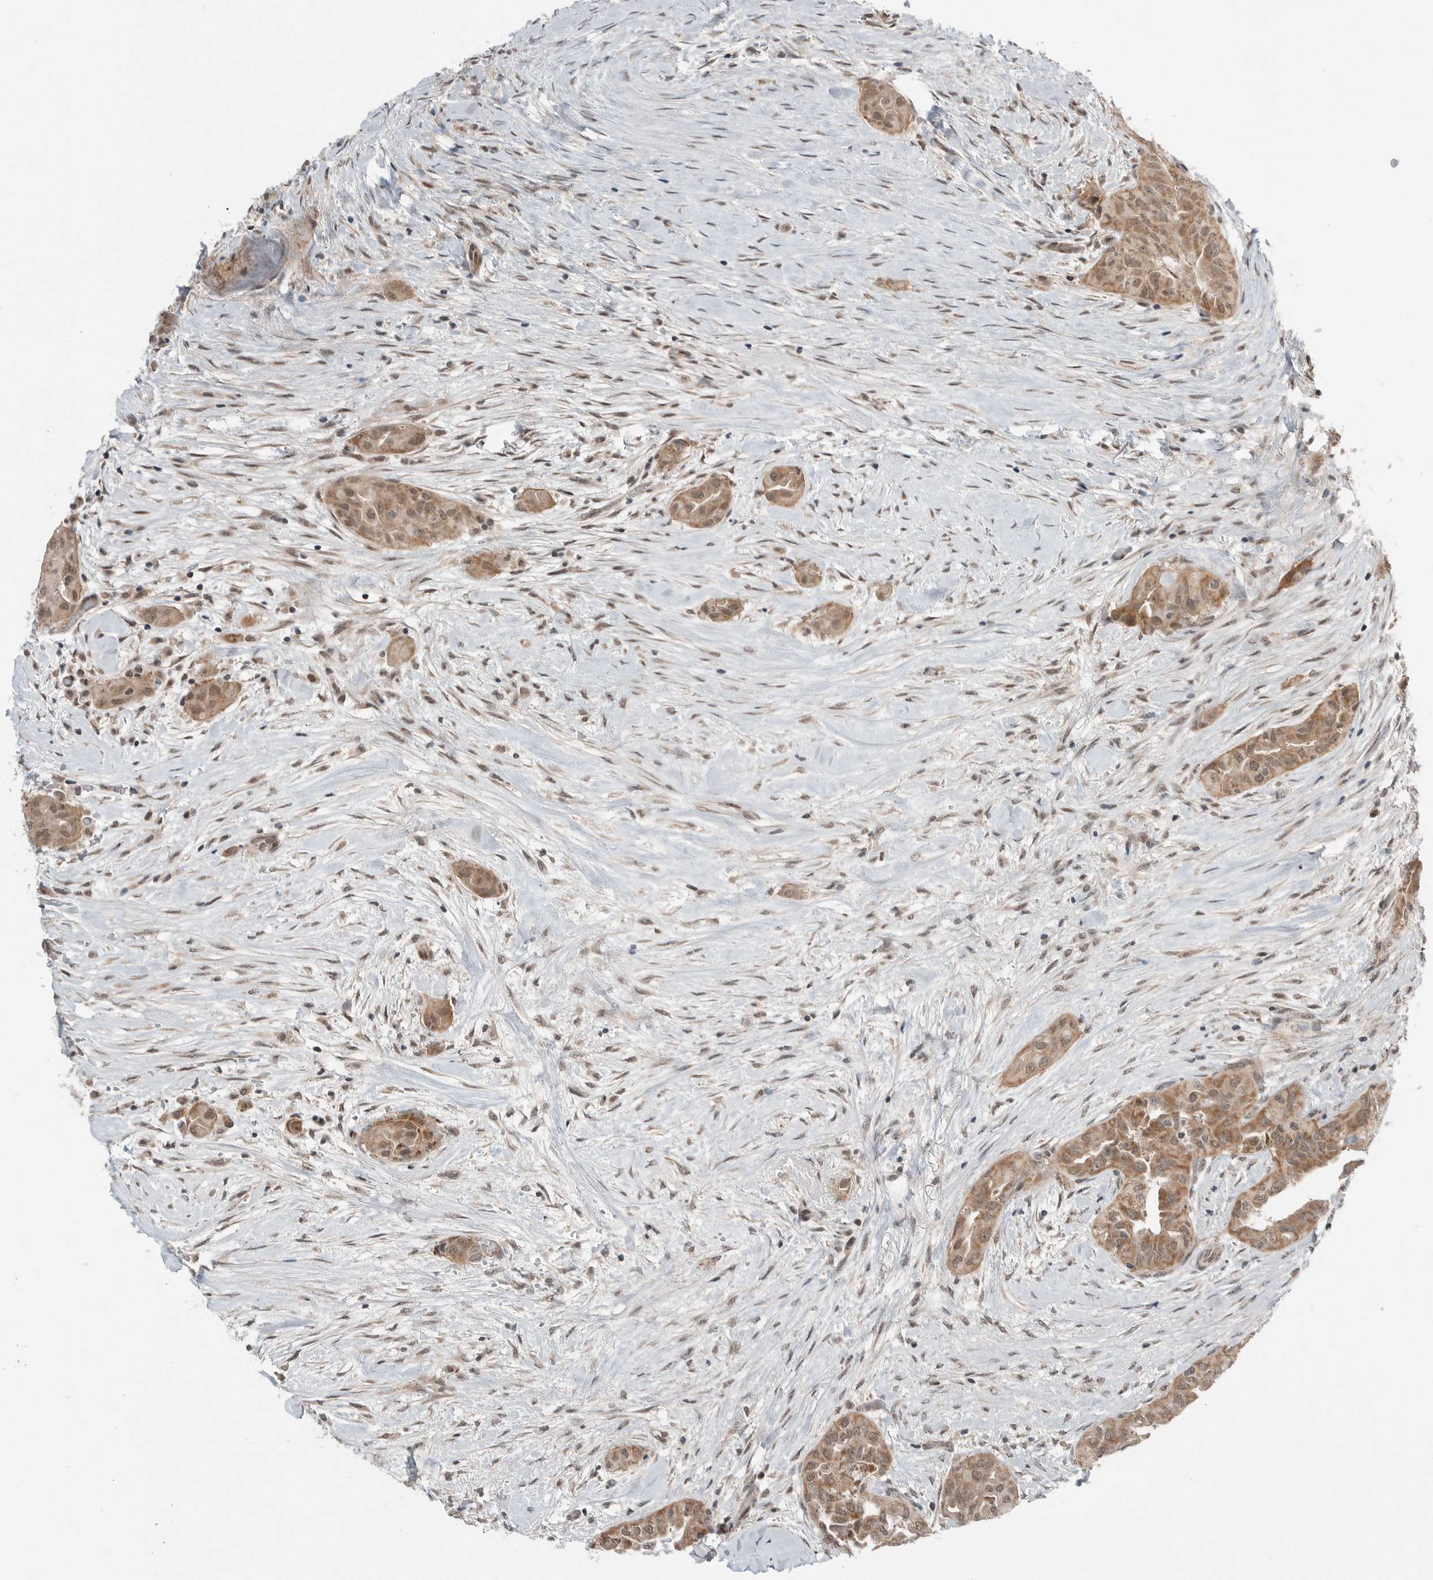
{"staining": {"intensity": "moderate", "quantity": ">75%", "location": "cytoplasmic/membranous,nuclear"}, "tissue": "thyroid cancer", "cell_type": "Tumor cells", "image_type": "cancer", "snomed": [{"axis": "morphology", "description": "Papillary adenocarcinoma, NOS"}, {"axis": "topography", "description": "Thyroid gland"}], "caption": "Papillary adenocarcinoma (thyroid) stained with a brown dye reveals moderate cytoplasmic/membranous and nuclear positive positivity in about >75% of tumor cells.", "gene": "NTAQ1", "patient": {"sex": "female", "age": 59}}